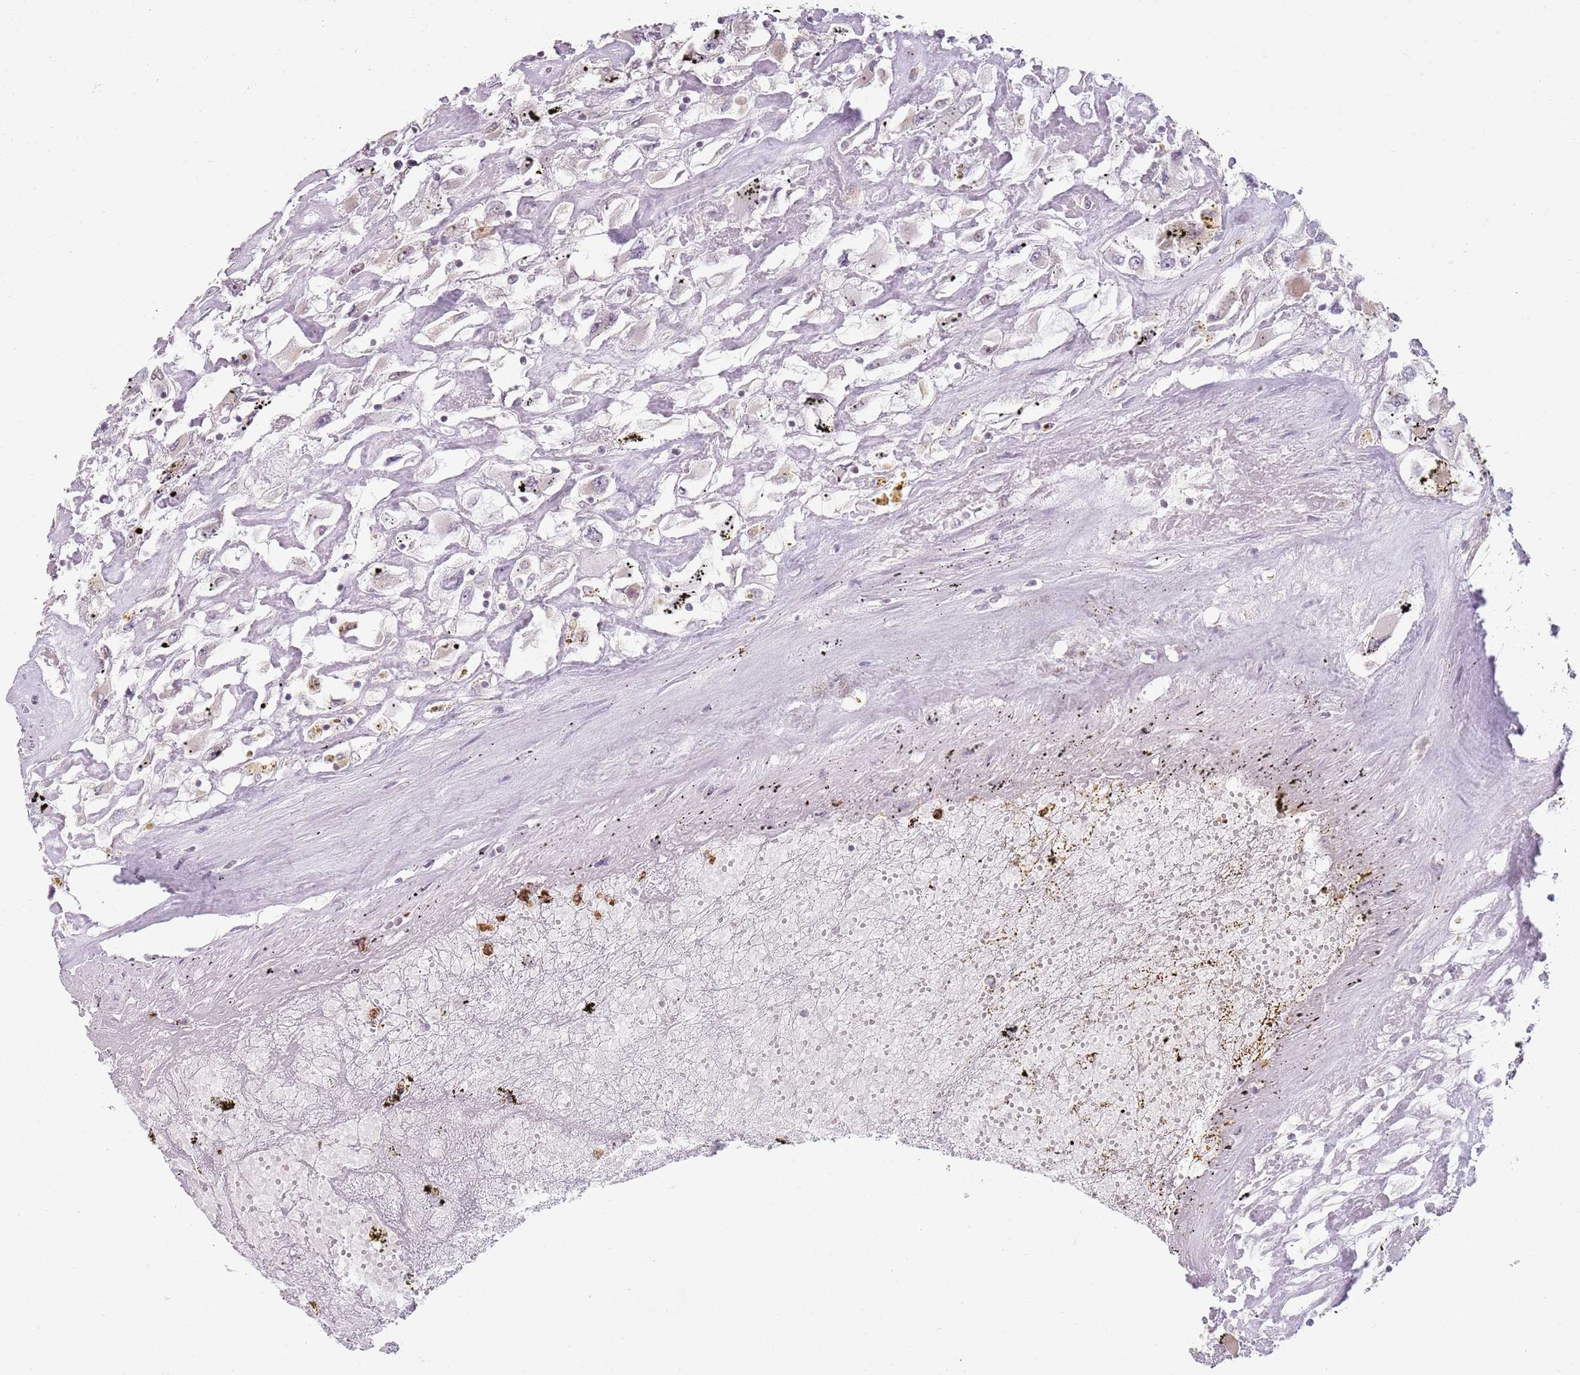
{"staining": {"intensity": "negative", "quantity": "none", "location": "none"}, "tissue": "renal cancer", "cell_type": "Tumor cells", "image_type": "cancer", "snomed": [{"axis": "morphology", "description": "Adenocarcinoma, NOS"}, {"axis": "topography", "description": "Kidney"}], "caption": "This histopathology image is of renal adenocarcinoma stained with immunohistochemistry to label a protein in brown with the nuclei are counter-stained blue. There is no staining in tumor cells.", "gene": "SMARCAL1", "patient": {"sex": "female", "age": 52}}